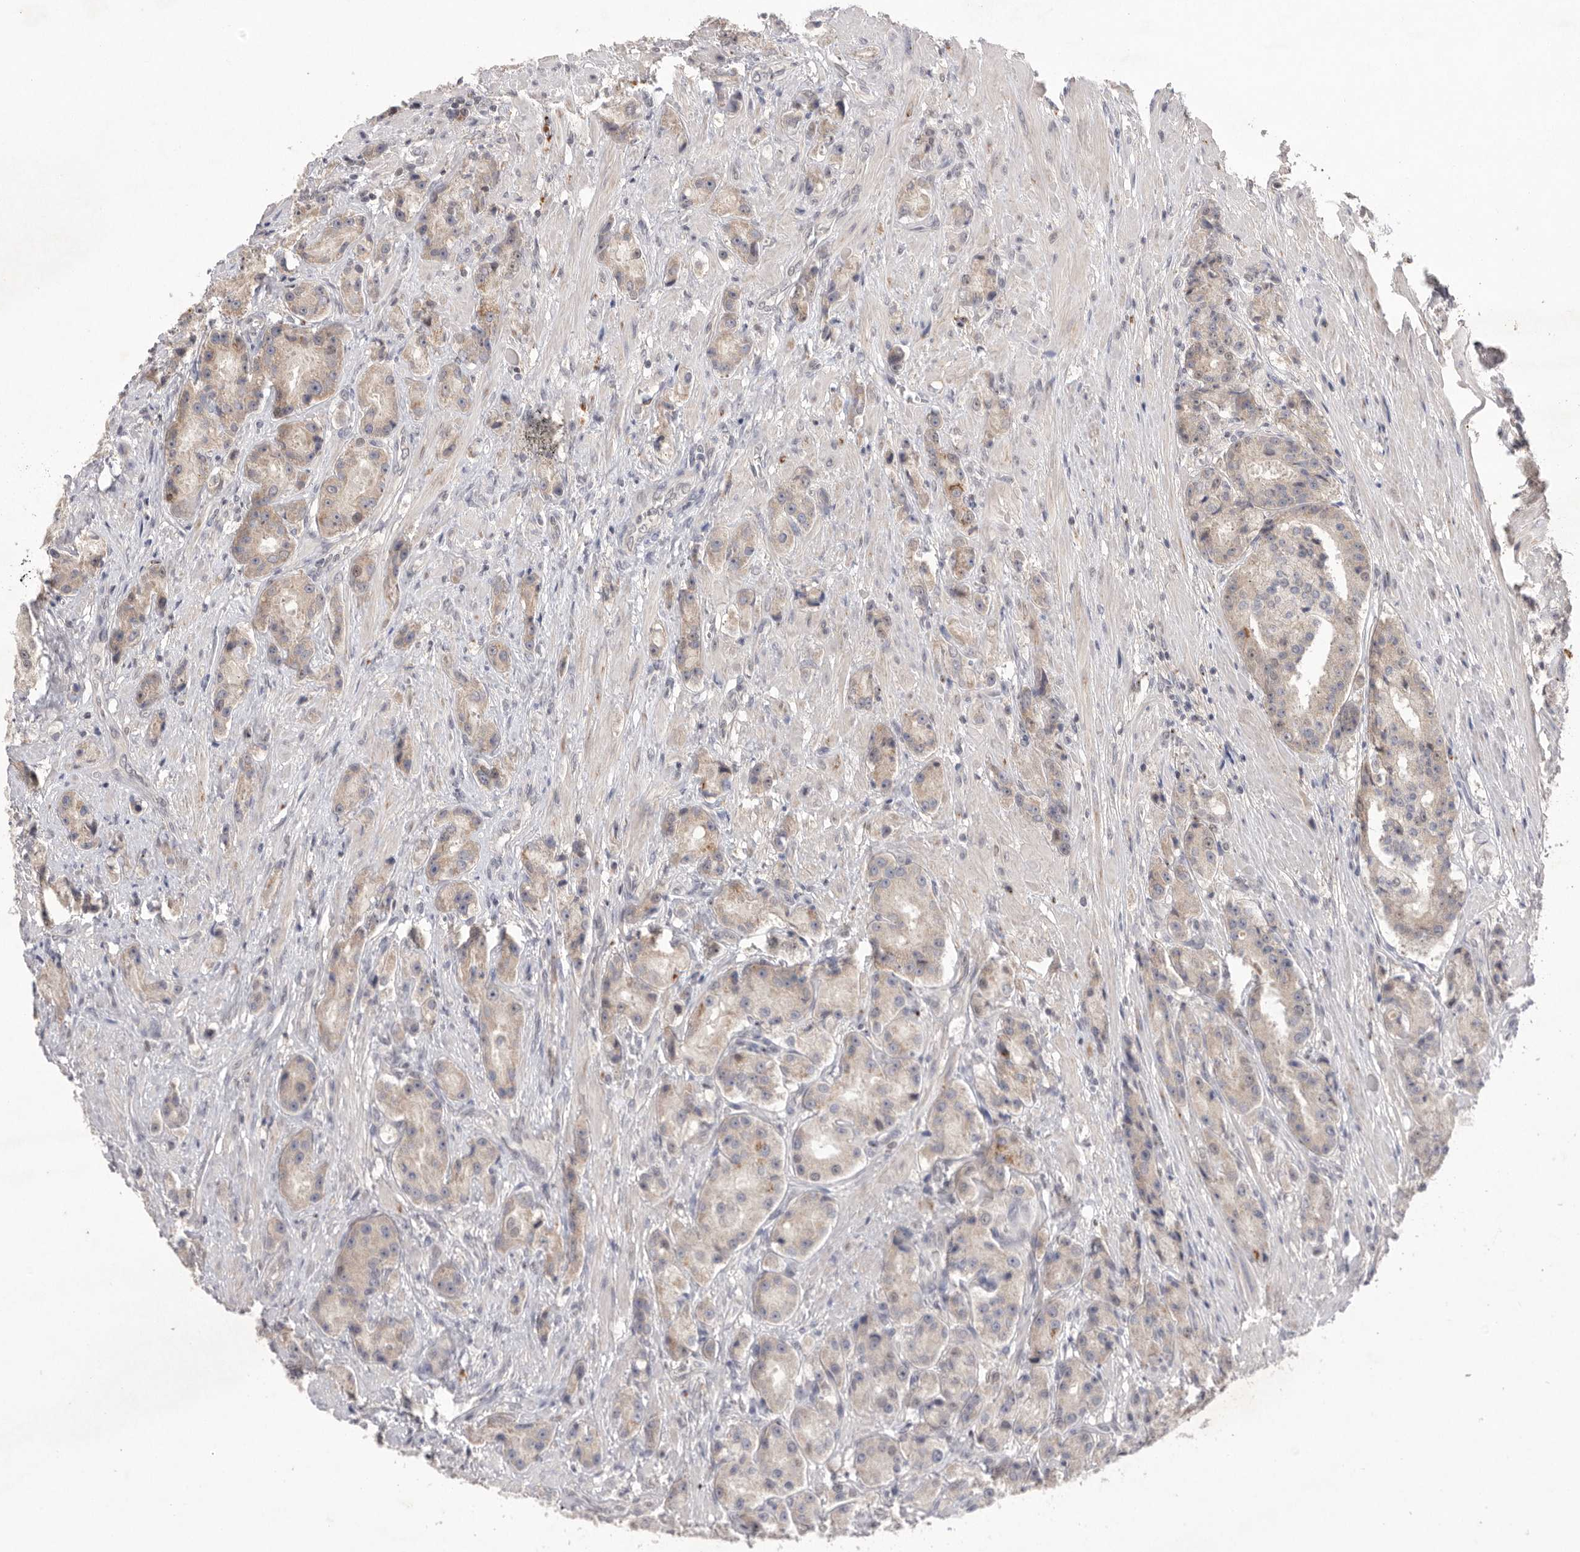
{"staining": {"intensity": "weak", "quantity": "25%-75%", "location": "cytoplasmic/membranous"}, "tissue": "prostate cancer", "cell_type": "Tumor cells", "image_type": "cancer", "snomed": [{"axis": "morphology", "description": "Adenocarcinoma, High grade"}, {"axis": "topography", "description": "Prostate"}], "caption": "Tumor cells show low levels of weak cytoplasmic/membranous expression in approximately 25%-75% of cells in human adenocarcinoma (high-grade) (prostate). (DAB IHC with brightfield microscopy, high magnification).", "gene": "HUS1", "patient": {"sex": "male", "age": 60}}